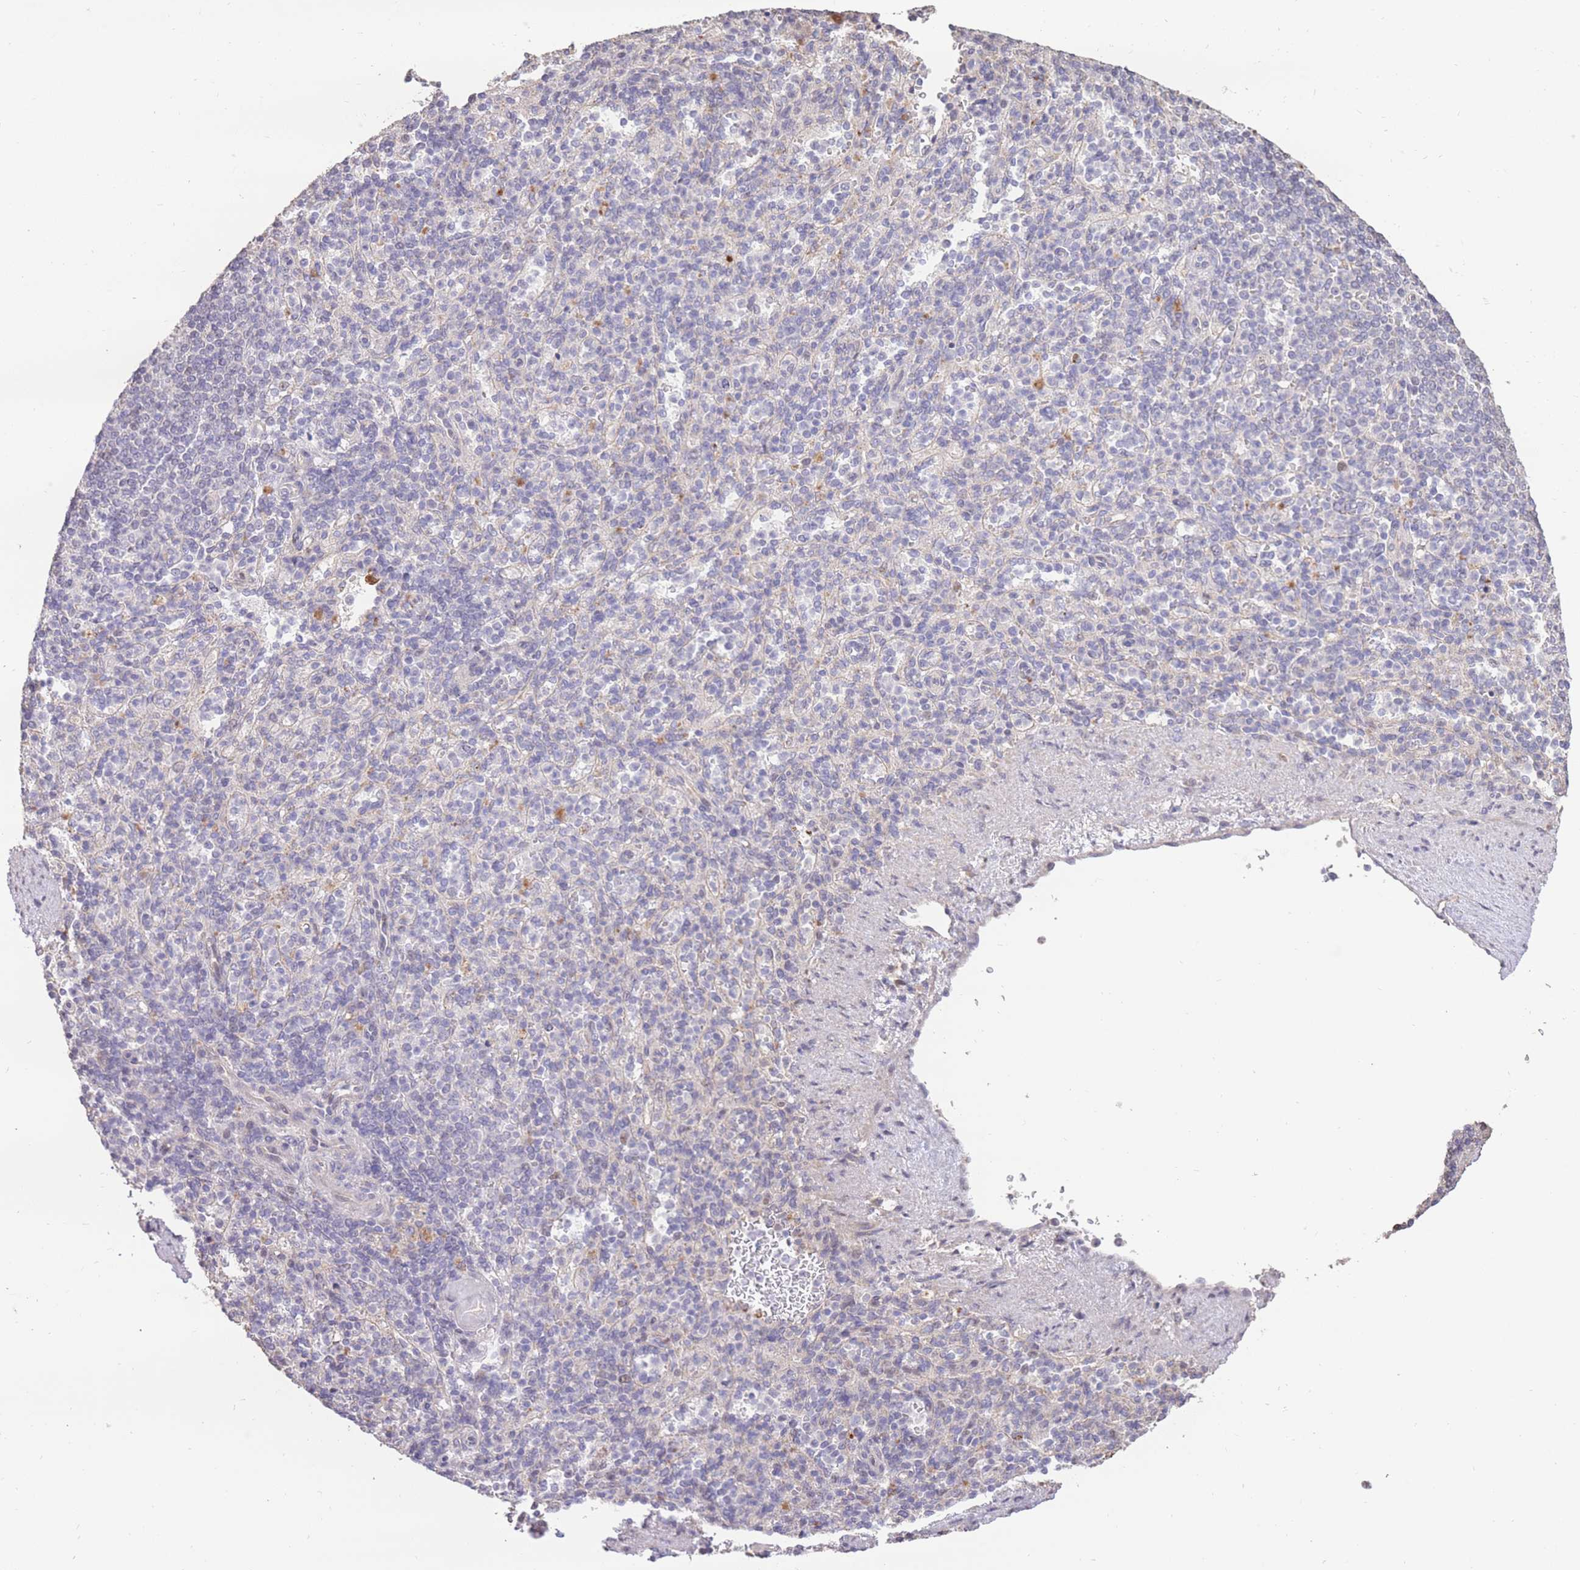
{"staining": {"intensity": "negative", "quantity": "none", "location": "none"}, "tissue": "spleen", "cell_type": "Cells in red pulp", "image_type": "normal", "snomed": [{"axis": "morphology", "description": "Normal tissue, NOS"}, {"axis": "topography", "description": "Spleen"}], "caption": "Human spleen stained for a protein using immunohistochemistry reveals no staining in cells in red pulp.", "gene": "RGS14", "patient": {"sex": "female", "age": 74}}